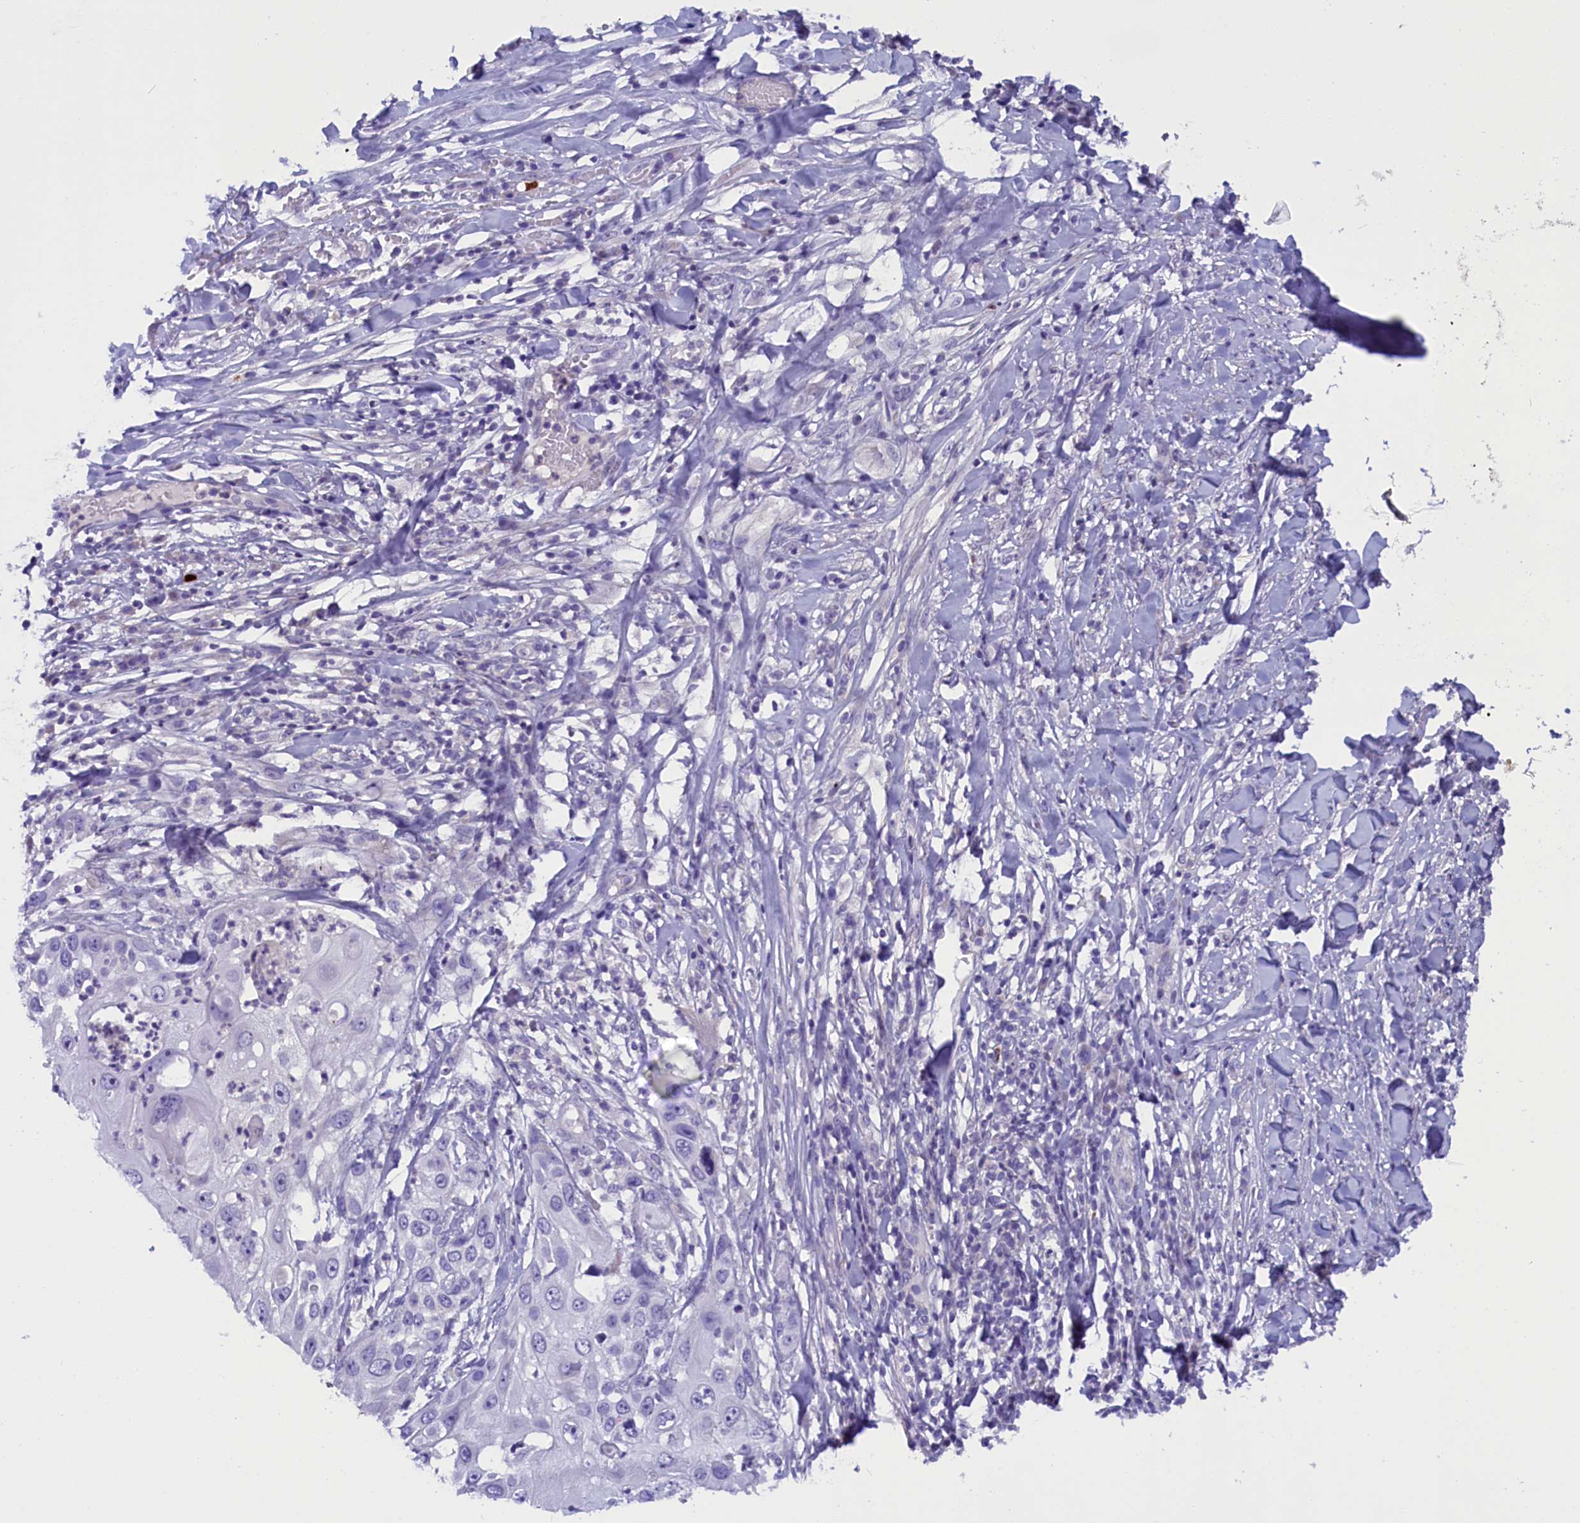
{"staining": {"intensity": "negative", "quantity": "none", "location": "none"}, "tissue": "skin cancer", "cell_type": "Tumor cells", "image_type": "cancer", "snomed": [{"axis": "morphology", "description": "Squamous cell carcinoma, NOS"}, {"axis": "topography", "description": "Skin"}], "caption": "Tumor cells are negative for protein expression in human skin squamous cell carcinoma.", "gene": "RTTN", "patient": {"sex": "female", "age": 44}}